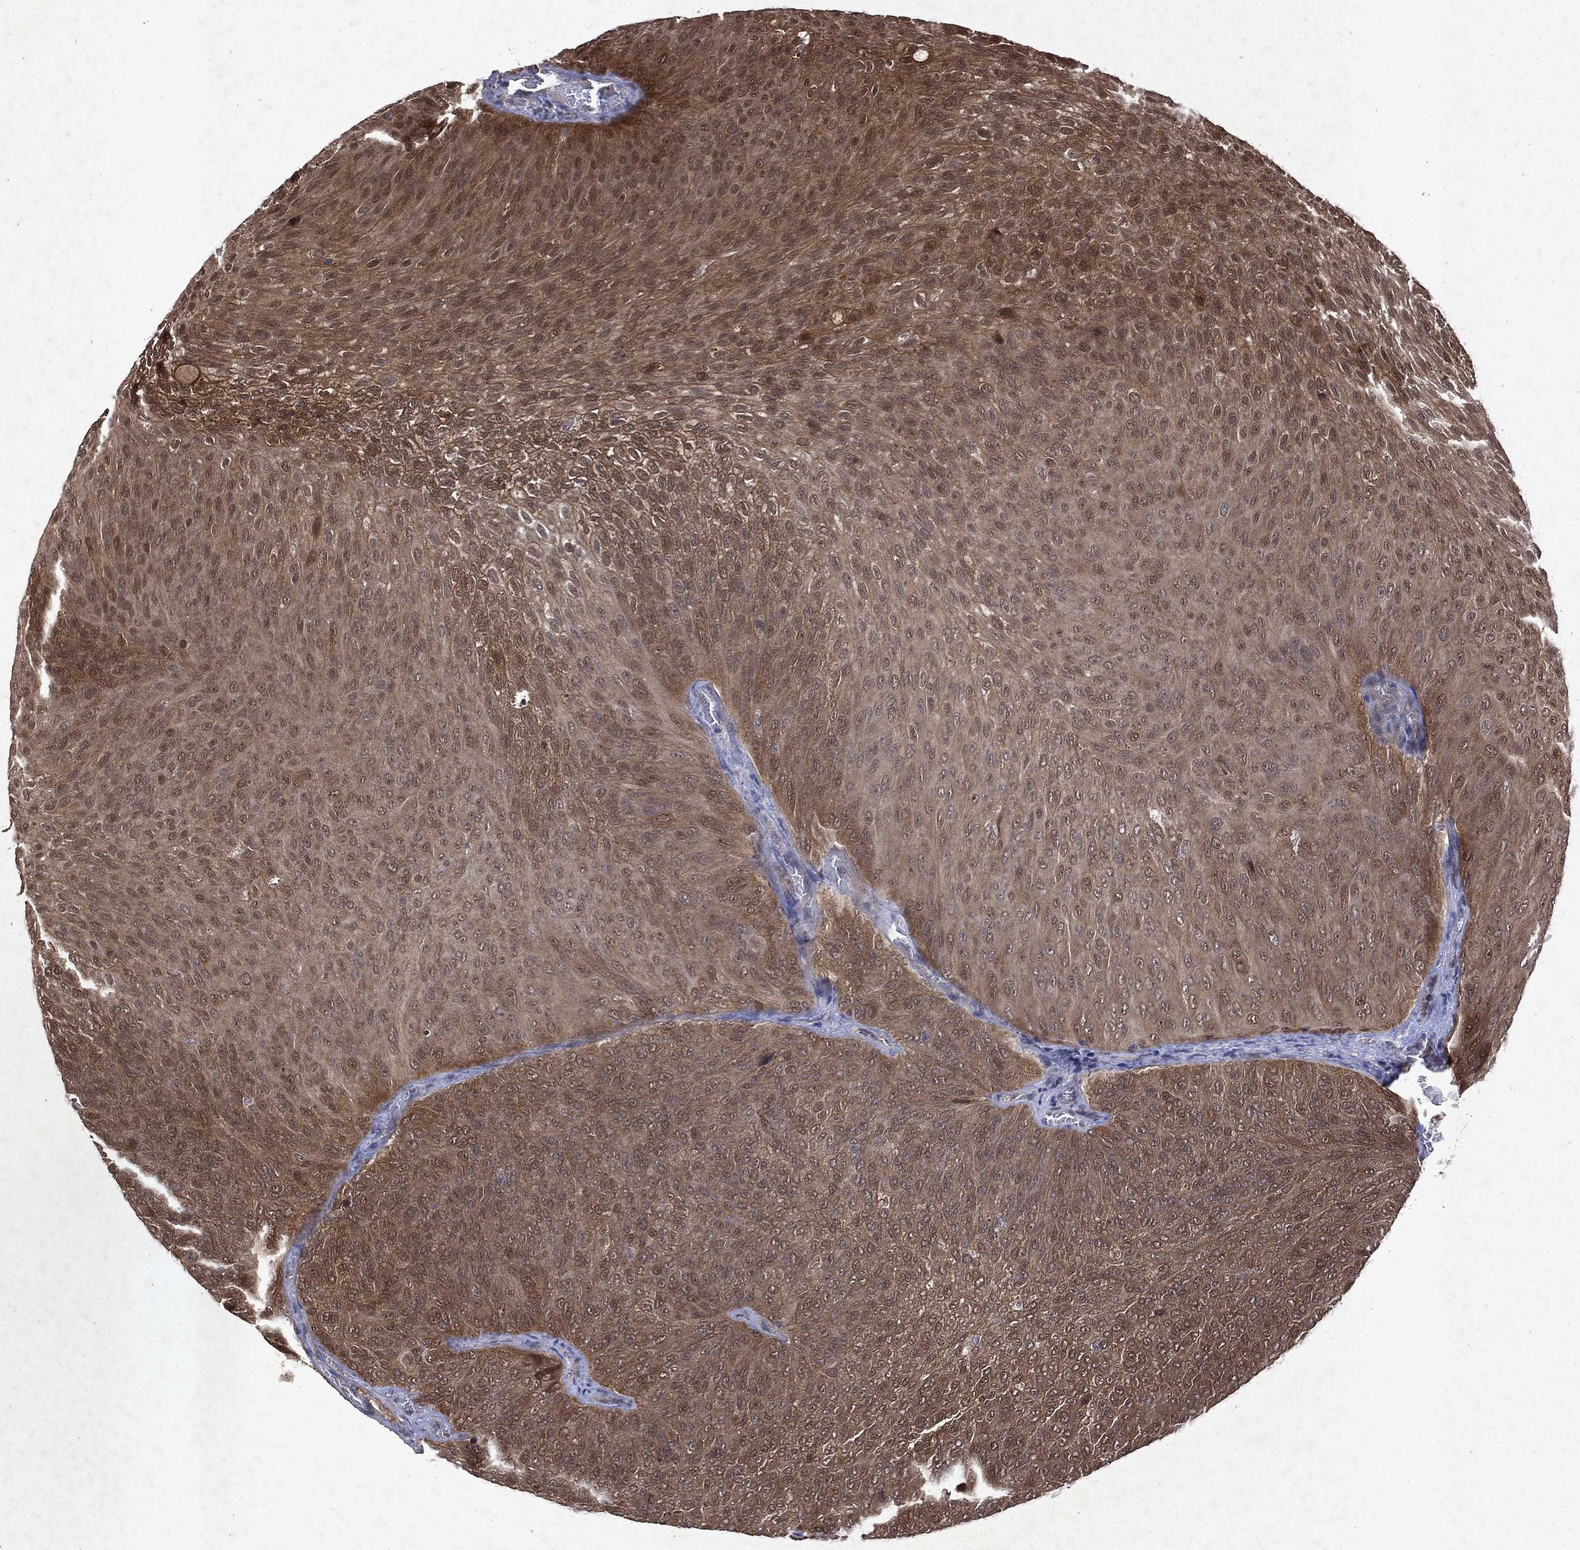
{"staining": {"intensity": "moderate", "quantity": ">75%", "location": "cytoplasmic/membranous"}, "tissue": "urothelial cancer", "cell_type": "Tumor cells", "image_type": "cancer", "snomed": [{"axis": "morphology", "description": "Urothelial carcinoma, Low grade"}, {"axis": "topography", "description": "Urinary bladder"}], "caption": "This micrograph exhibits urothelial carcinoma (low-grade) stained with immunohistochemistry to label a protein in brown. The cytoplasmic/membranous of tumor cells show moderate positivity for the protein. Nuclei are counter-stained blue.", "gene": "MTAP", "patient": {"sex": "male", "age": 78}}